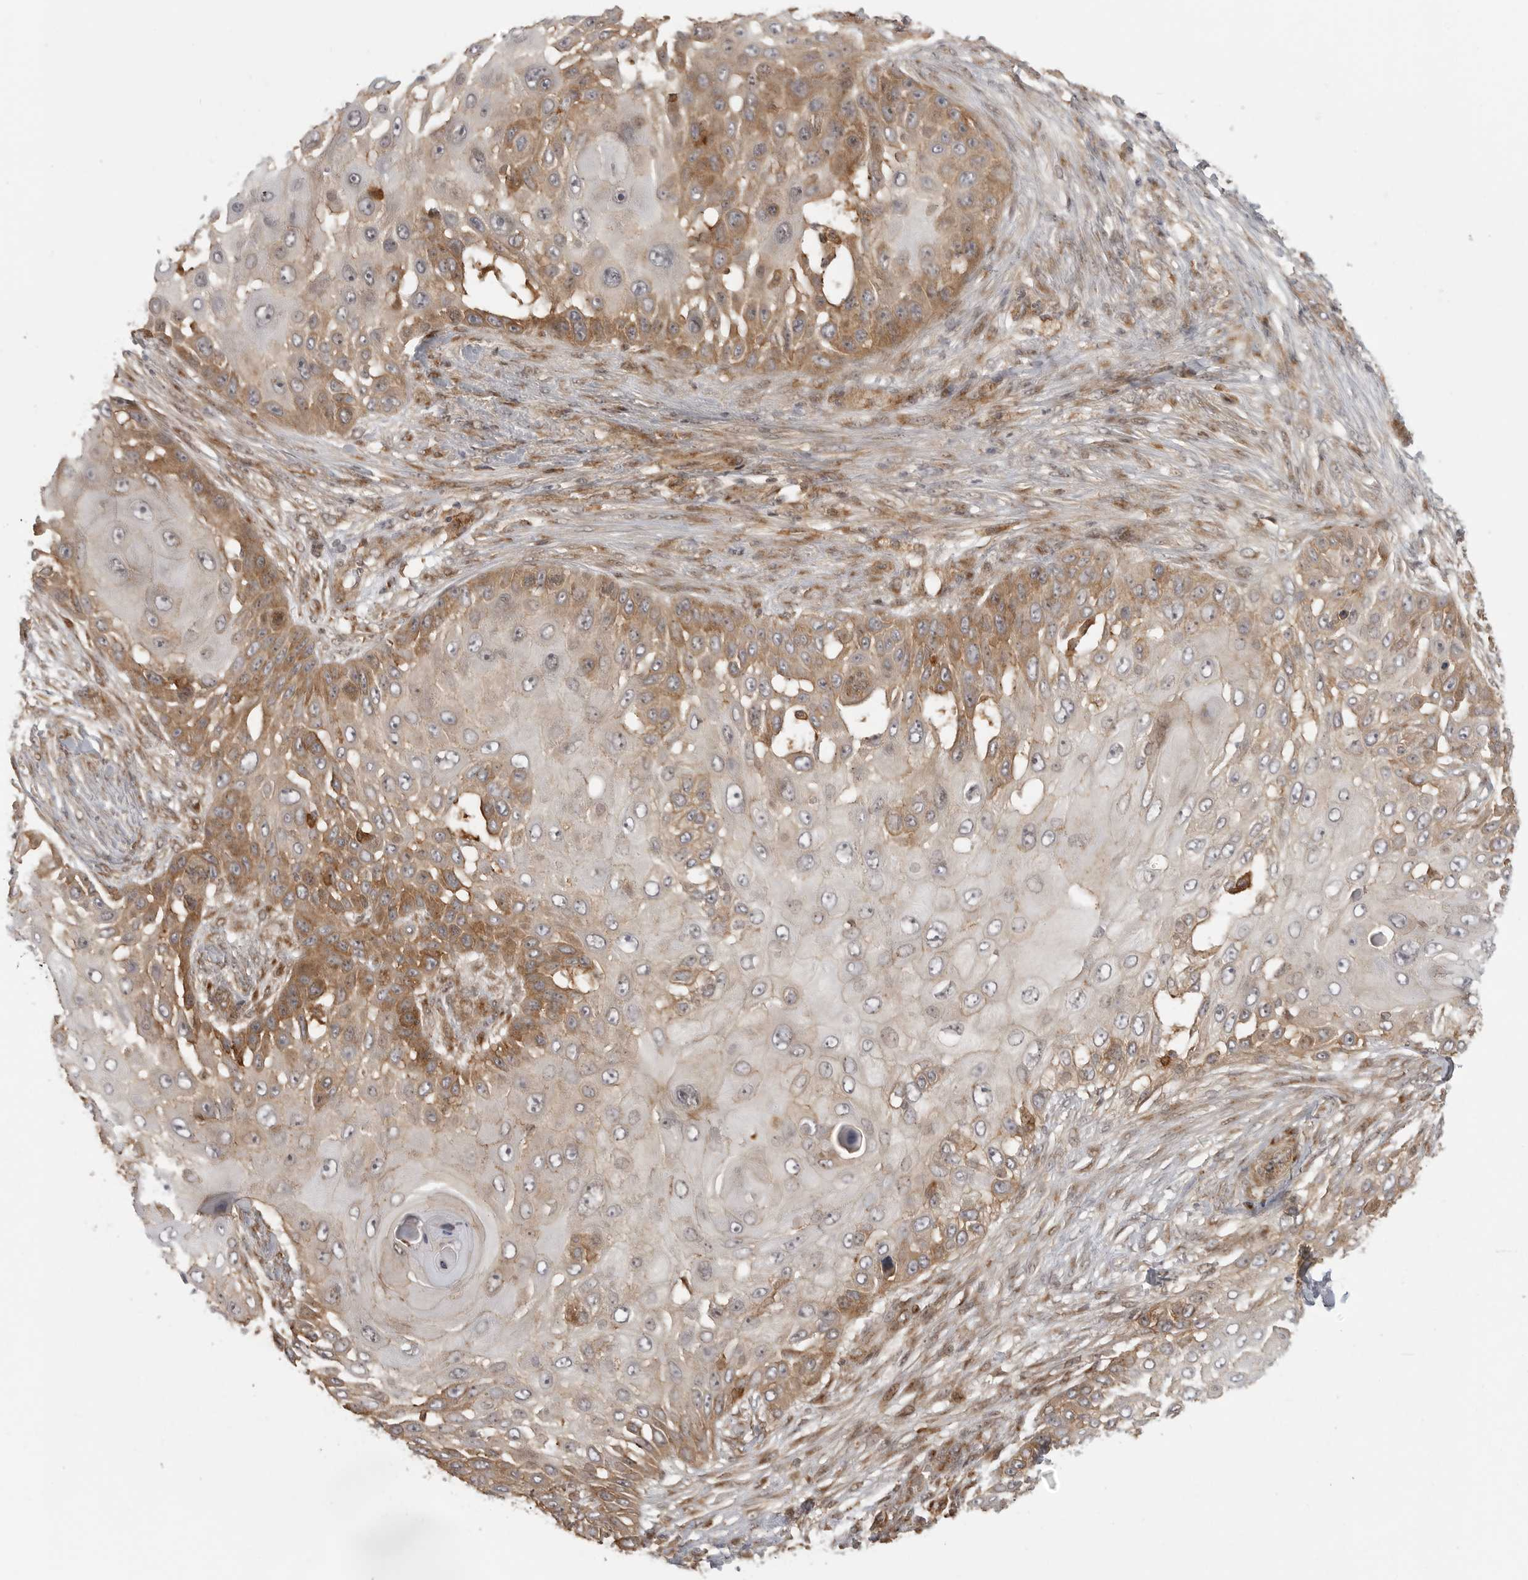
{"staining": {"intensity": "moderate", "quantity": "25%-75%", "location": "cytoplasmic/membranous"}, "tissue": "skin cancer", "cell_type": "Tumor cells", "image_type": "cancer", "snomed": [{"axis": "morphology", "description": "Squamous cell carcinoma, NOS"}, {"axis": "topography", "description": "Skin"}], "caption": "Moderate cytoplasmic/membranous expression is present in about 25%-75% of tumor cells in skin cancer (squamous cell carcinoma).", "gene": "FAT3", "patient": {"sex": "female", "age": 44}}